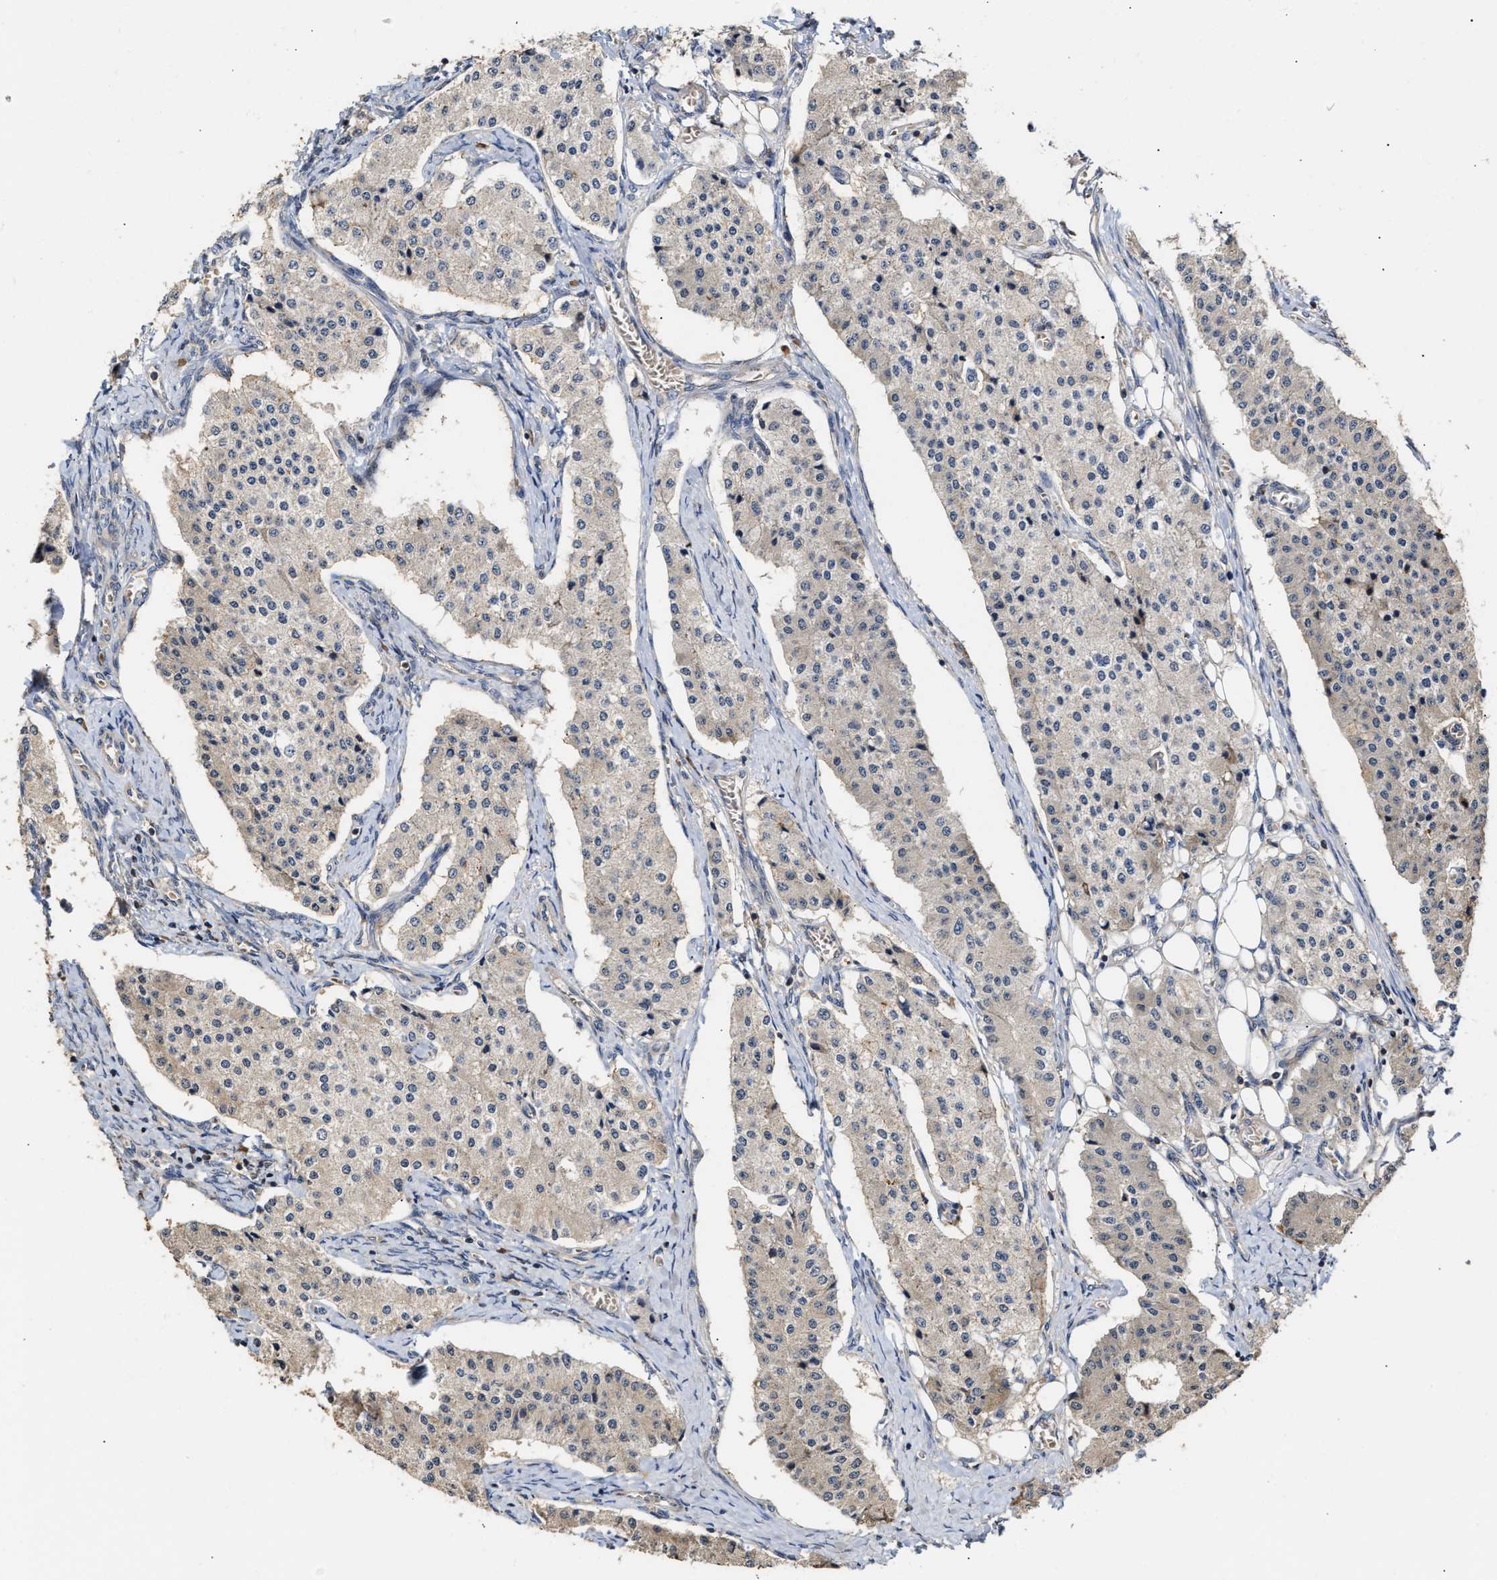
{"staining": {"intensity": "weak", "quantity": "<25%", "location": "cytoplasmic/membranous"}, "tissue": "carcinoid", "cell_type": "Tumor cells", "image_type": "cancer", "snomed": [{"axis": "morphology", "description": "Carcinoid, malignant, NOS"}, {"axis": "topography", "description": "Colon"}], "caption": "This photomicrograph is of carcinoid stained with IHC to label a protein in brown with the nuclei are counter-stained blue. There is no positivity in tumor cells.", "gene": "CLIP2", "patient": {"sex": "female", "age": 52}}